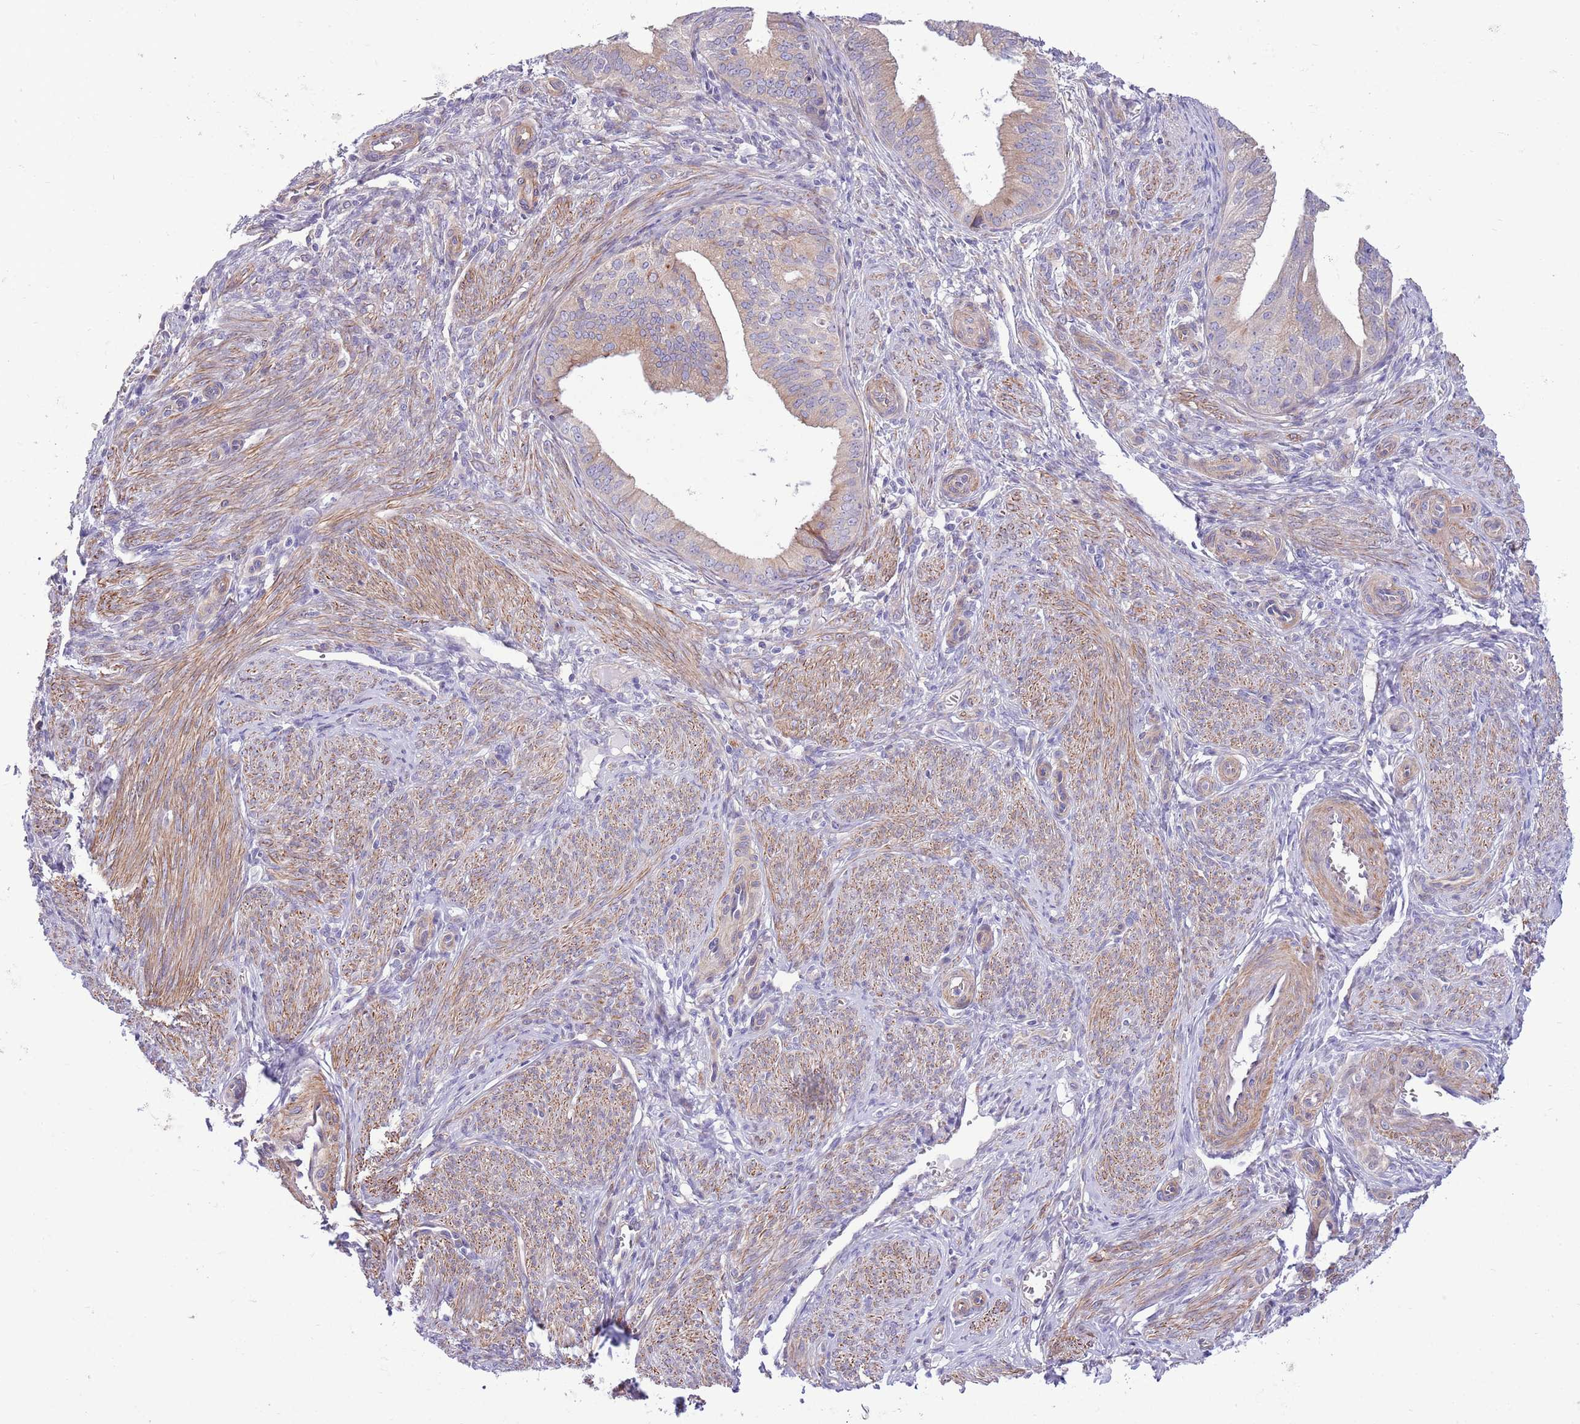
{"staining": {"intensity": "weak", "quantity": "25%-75%", "location": "cytoplasmic/membranous"}, "tissue": "endometrial cancer", "cell_type": "Tumor cells", "image_type": "cancer", "snomed": [{"axis": "morphology", "description": "Adenocarcinoma, NOS"}, {"axis": "topography", "description": "Endometrium"}], "caption": "Adenocarcinoma (endometrial) stained with a brown dye exhibits weak cytoplasmic/membranous positive positivity in approximately 25%-75% of tumor cells.", "gene": "ZC4H2", "patient": {"sex": "female", "age": 50}}